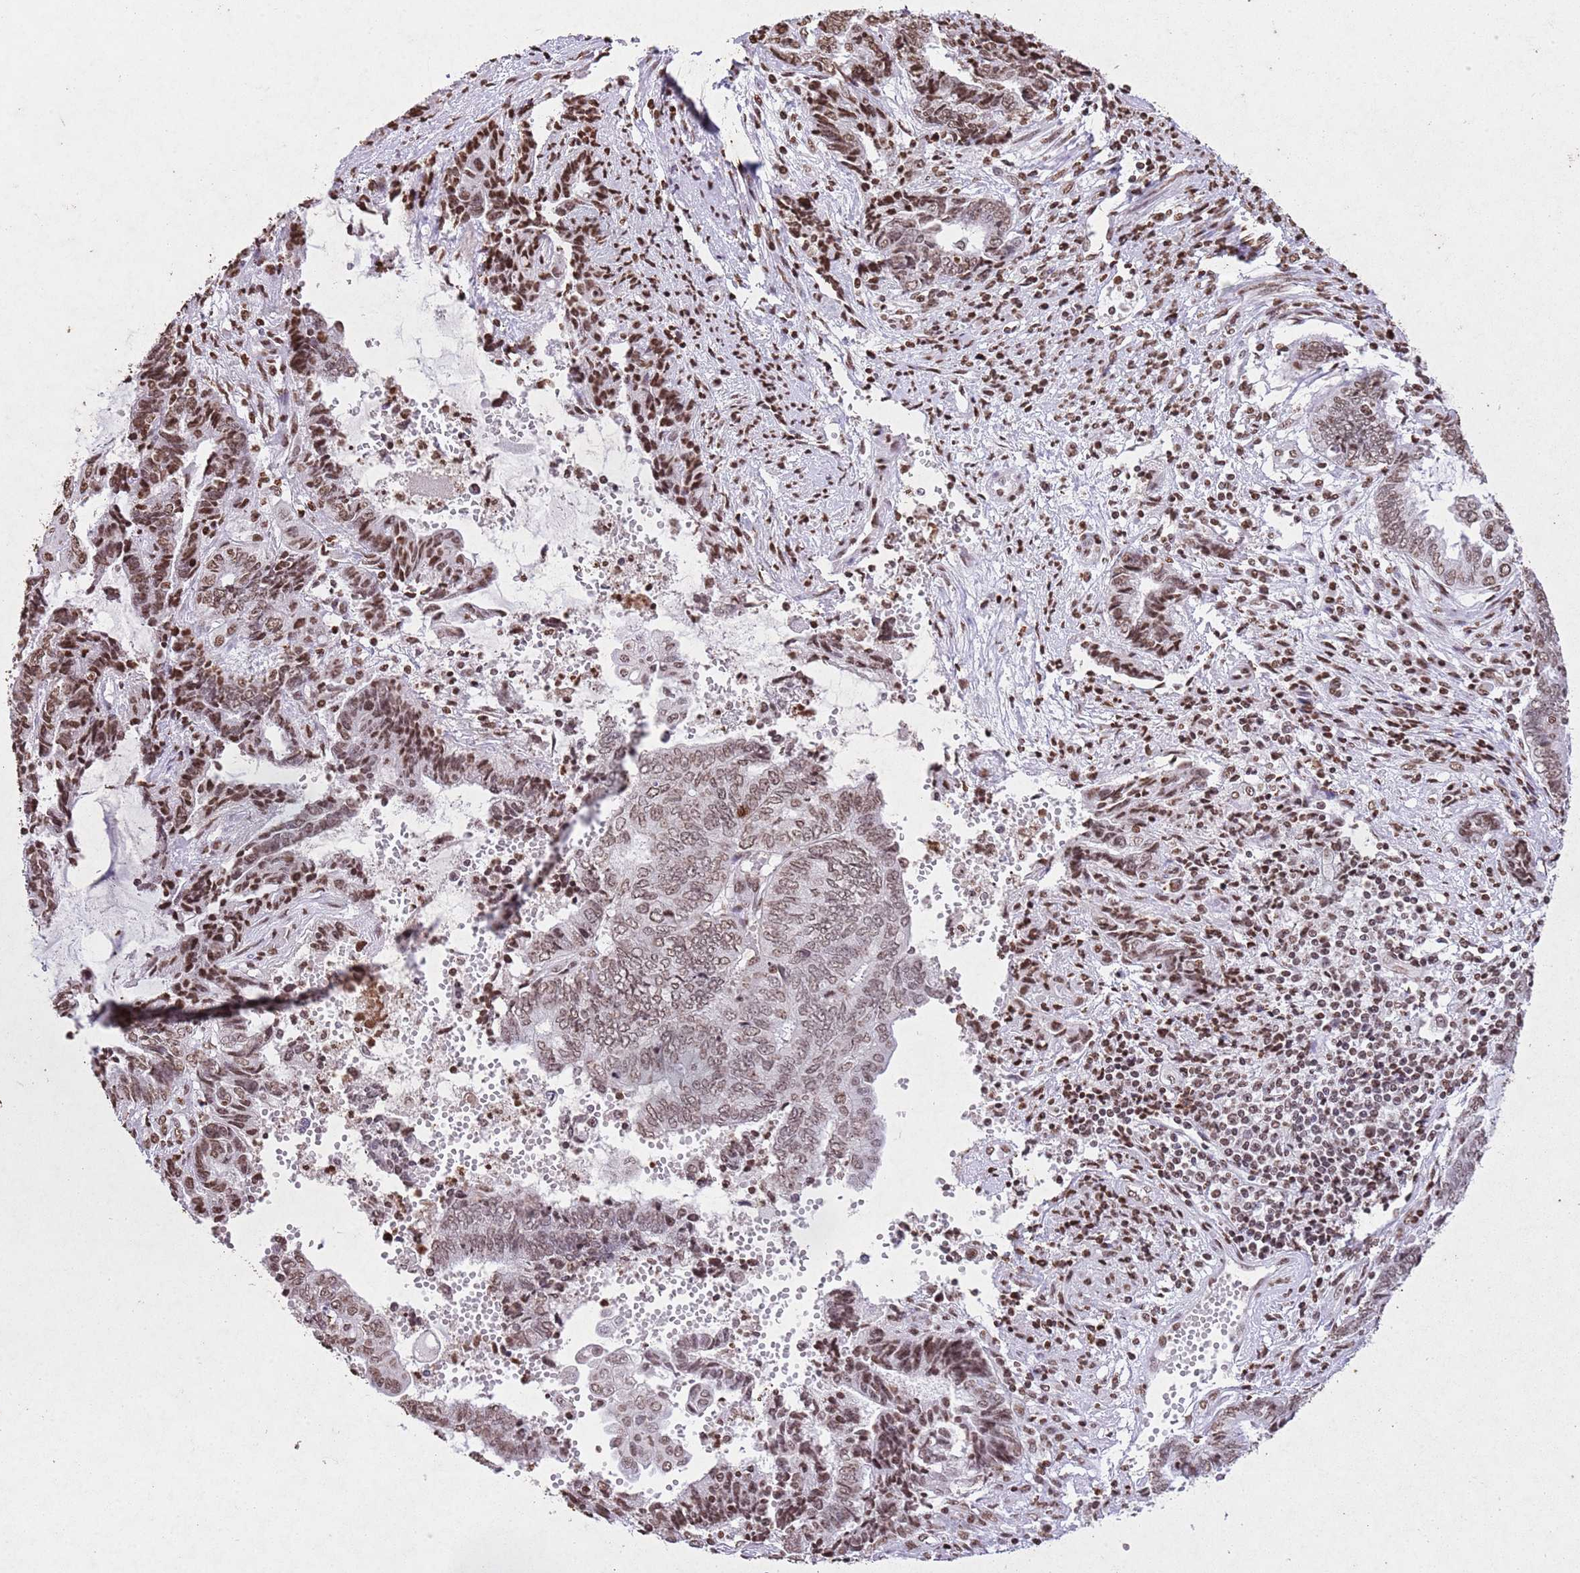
{"staining": {"intensity": "moderate", "quantity": ">75%", "location": "nuclear"}, "tissue": "endometrial cancer", "cell_type": "Tumor cells", "image_type": "cancer", "snomed": [{"axis": "morphology", "description": "Adenocarcinoma, NOS"}, {"axis": "topography", "description": "Uterus"}, {"axis": "topography", "description": "Endometrium"}], "caption": "IHC micrograph of human endometrial adenocarcinoma stained for a protein (brown), which reveals medium levels of moderate nuclear expression in approximately >75% of tumor cells.", "gene": "BMAL1", "patient": {"sex": "female", "age": 70}}